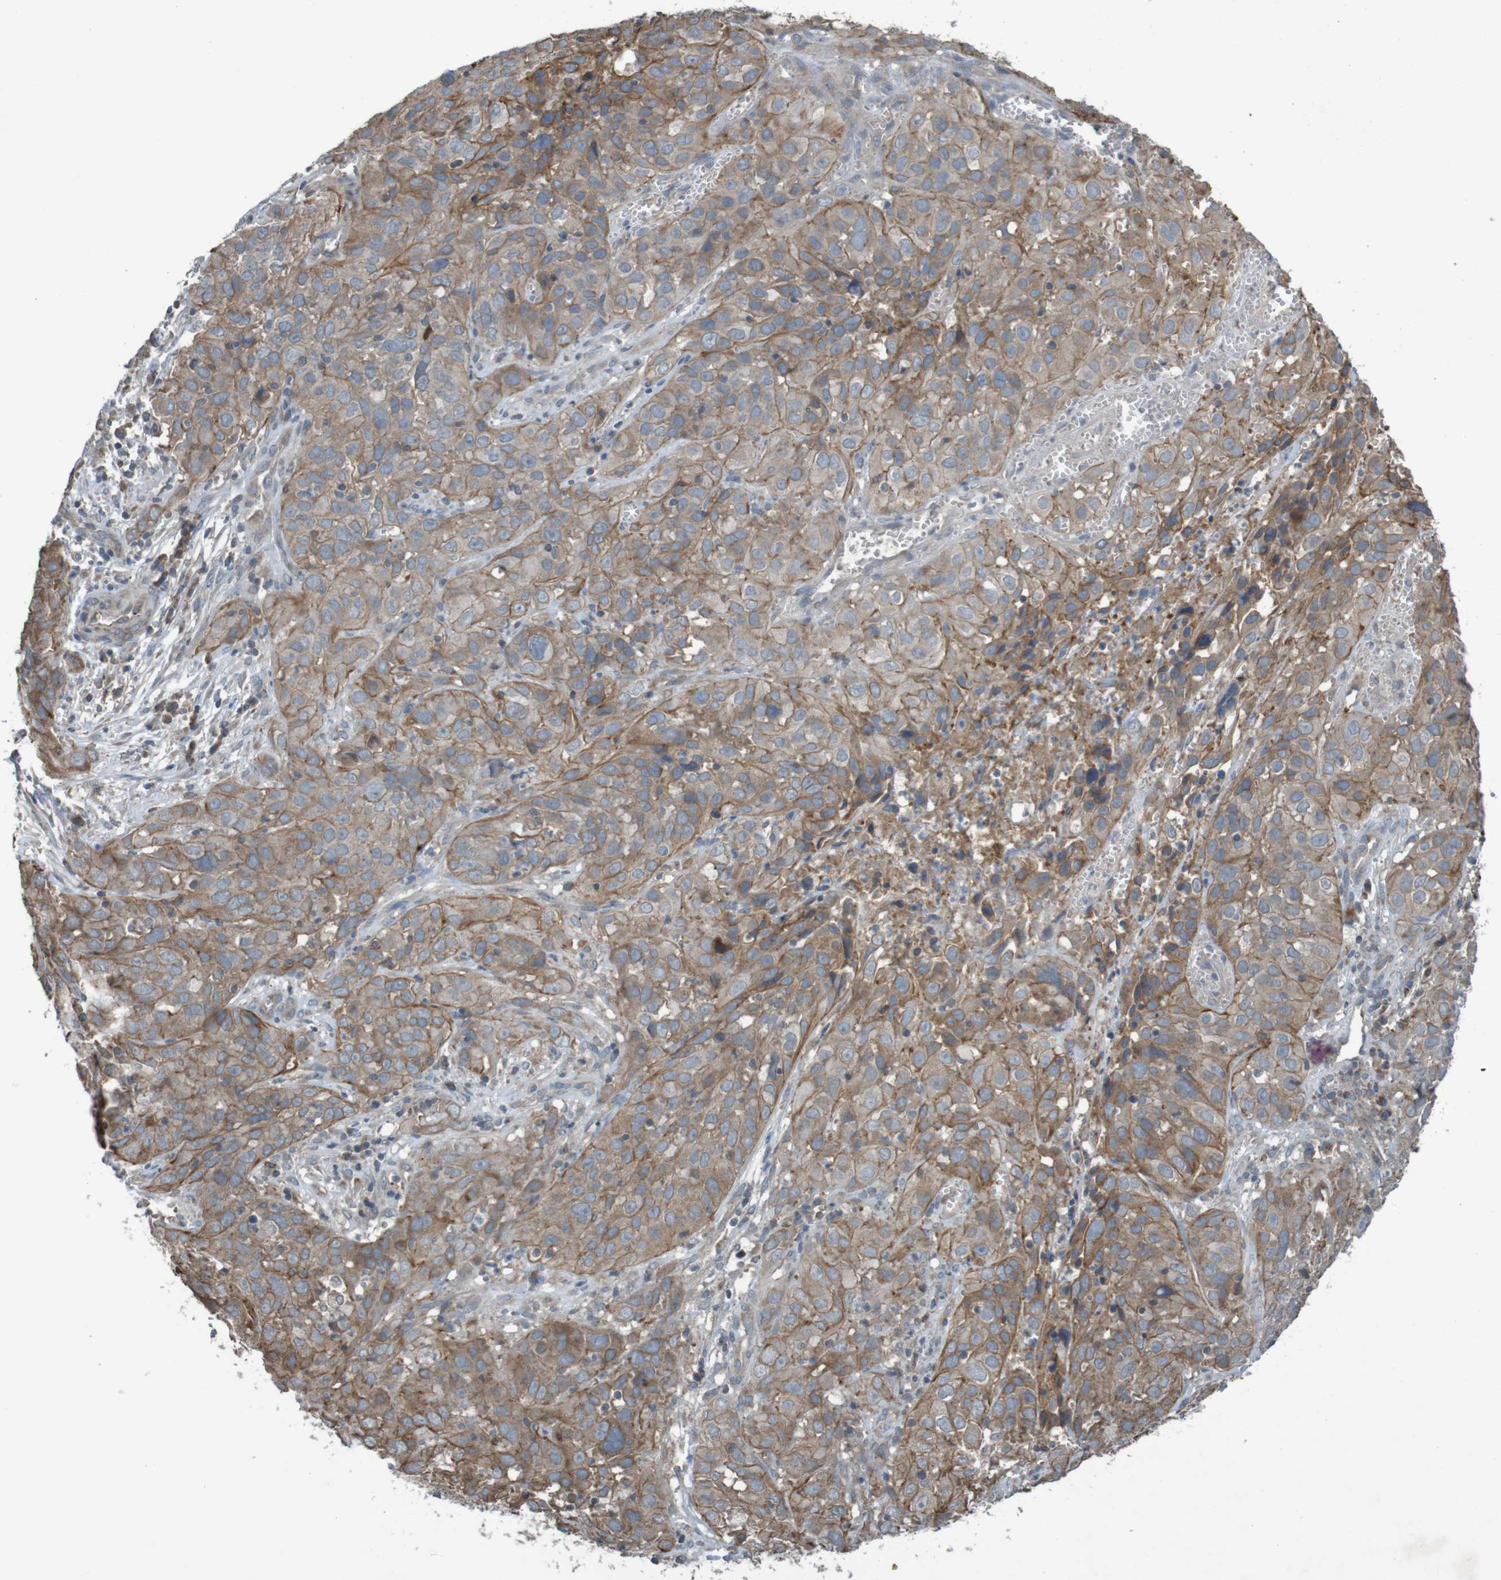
{"staining": {"intensity": "moderate", "quantity": ">75%", "location": "cytoplasmic/membranous"}, "tissue": "cervical cancer", "cell_type": "Tumor cells", "image_type": "cancer", "snomed": [{"axis": "morphology", "description": "Squamous cell carcinoma, NOS"}, {"axis": "topography", "description": "Cervix"}], "caption": "Immunohistochemistry of cervical cancer (squamous cell carcinoma) displays medium levels of moderate cytoplasmic/membranous staining in about >75% of tumor cells.", "gene": "B3GAT2", "patient": {"sex": "female", "age": 32}}